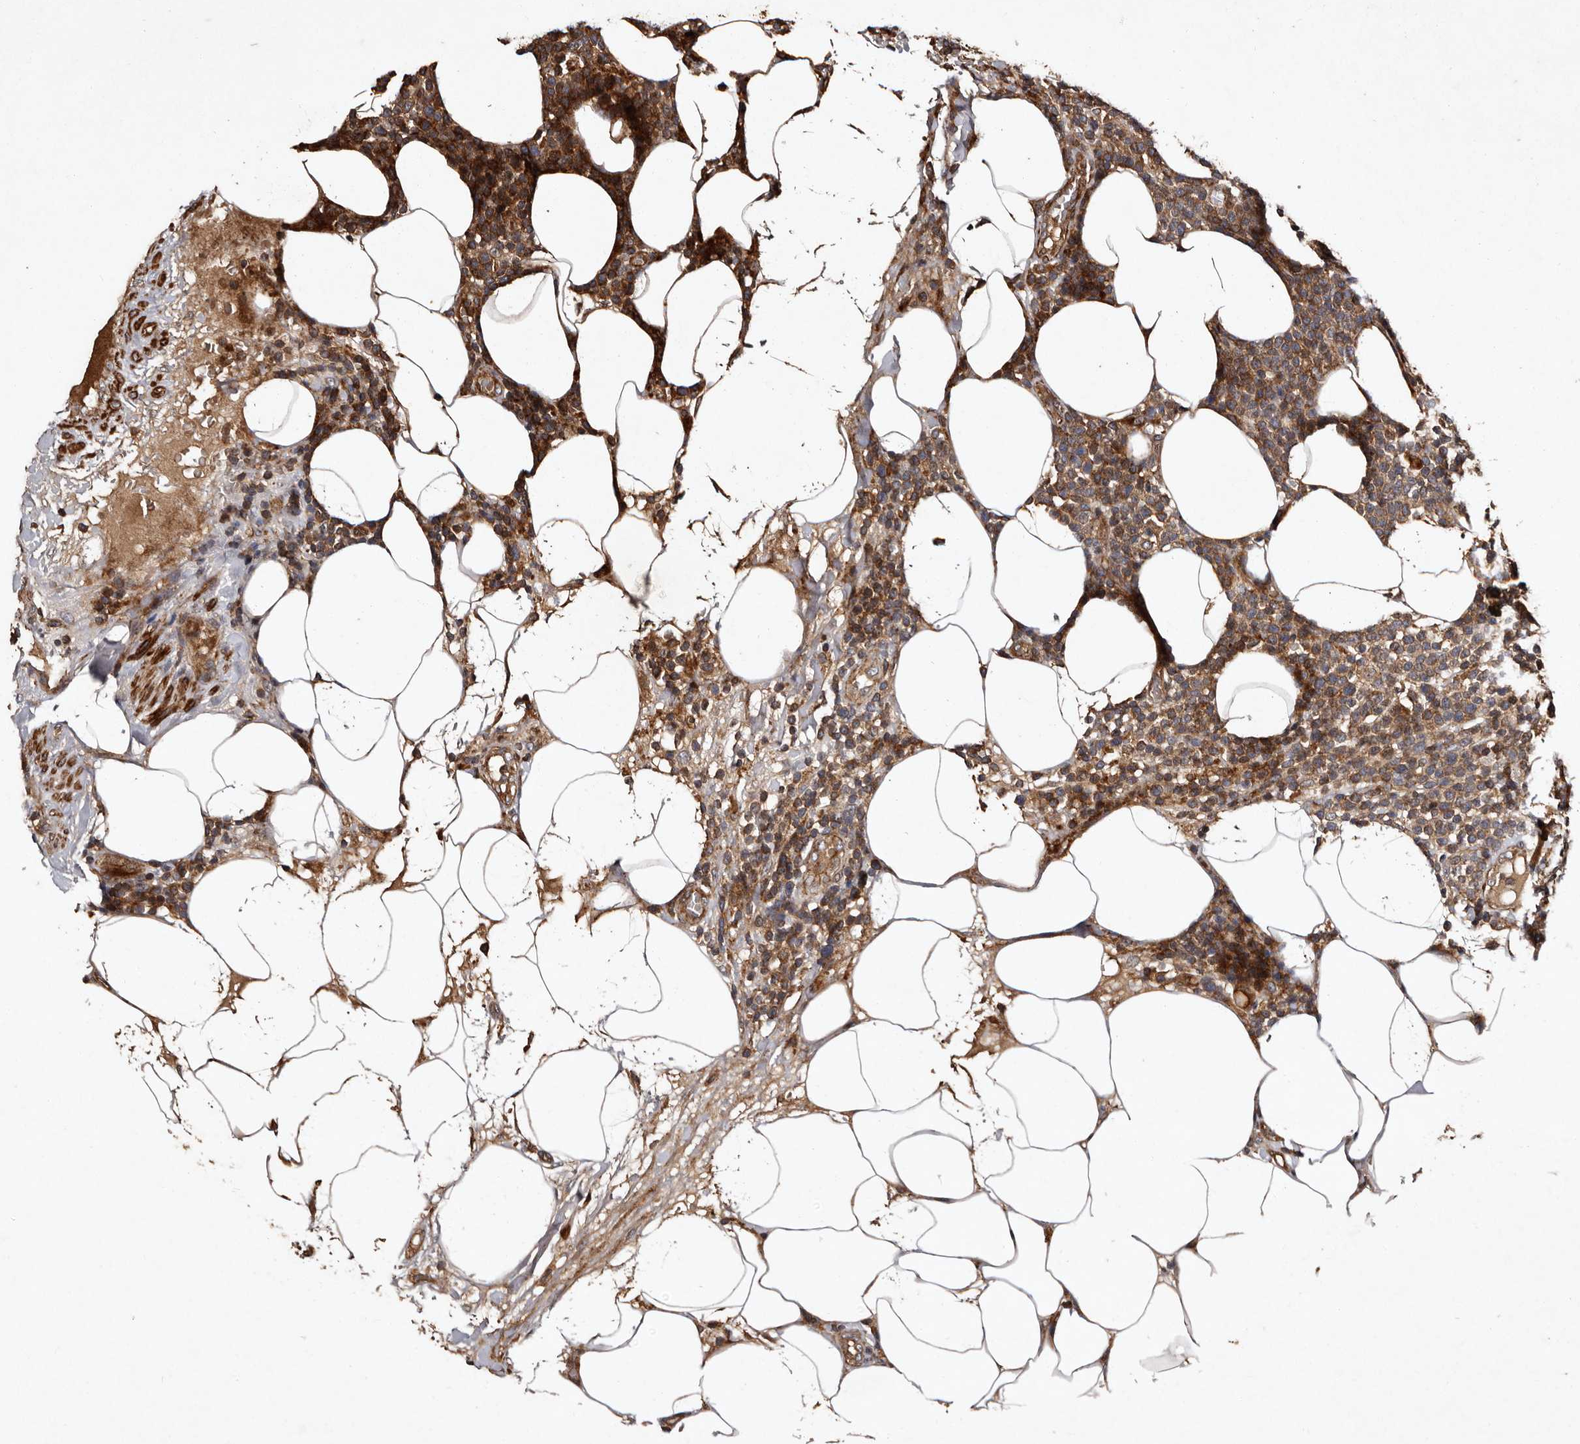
{"staining": {"intensity": "strong", "quantity": ">75%", "location": "cytoplasmic/membranous"}, "tissue": "lymphoma", "cell_type": "Tumor cells", "image_type": "cancer", "snomed": [{"axis": "morphology", "description": "Malignant lymphoma, non-Hodgkin's type, High grade"}, {"axis": "topography", "description": "Lymph node"}], "caption": "Lymphoma stained with immunohistochemistry demonstrates strong cytoplasmic/membranous positivity in about >75% of tumor cells.", "gene": "PRKD3", "patient": {"sex": "male", "age": 61}}